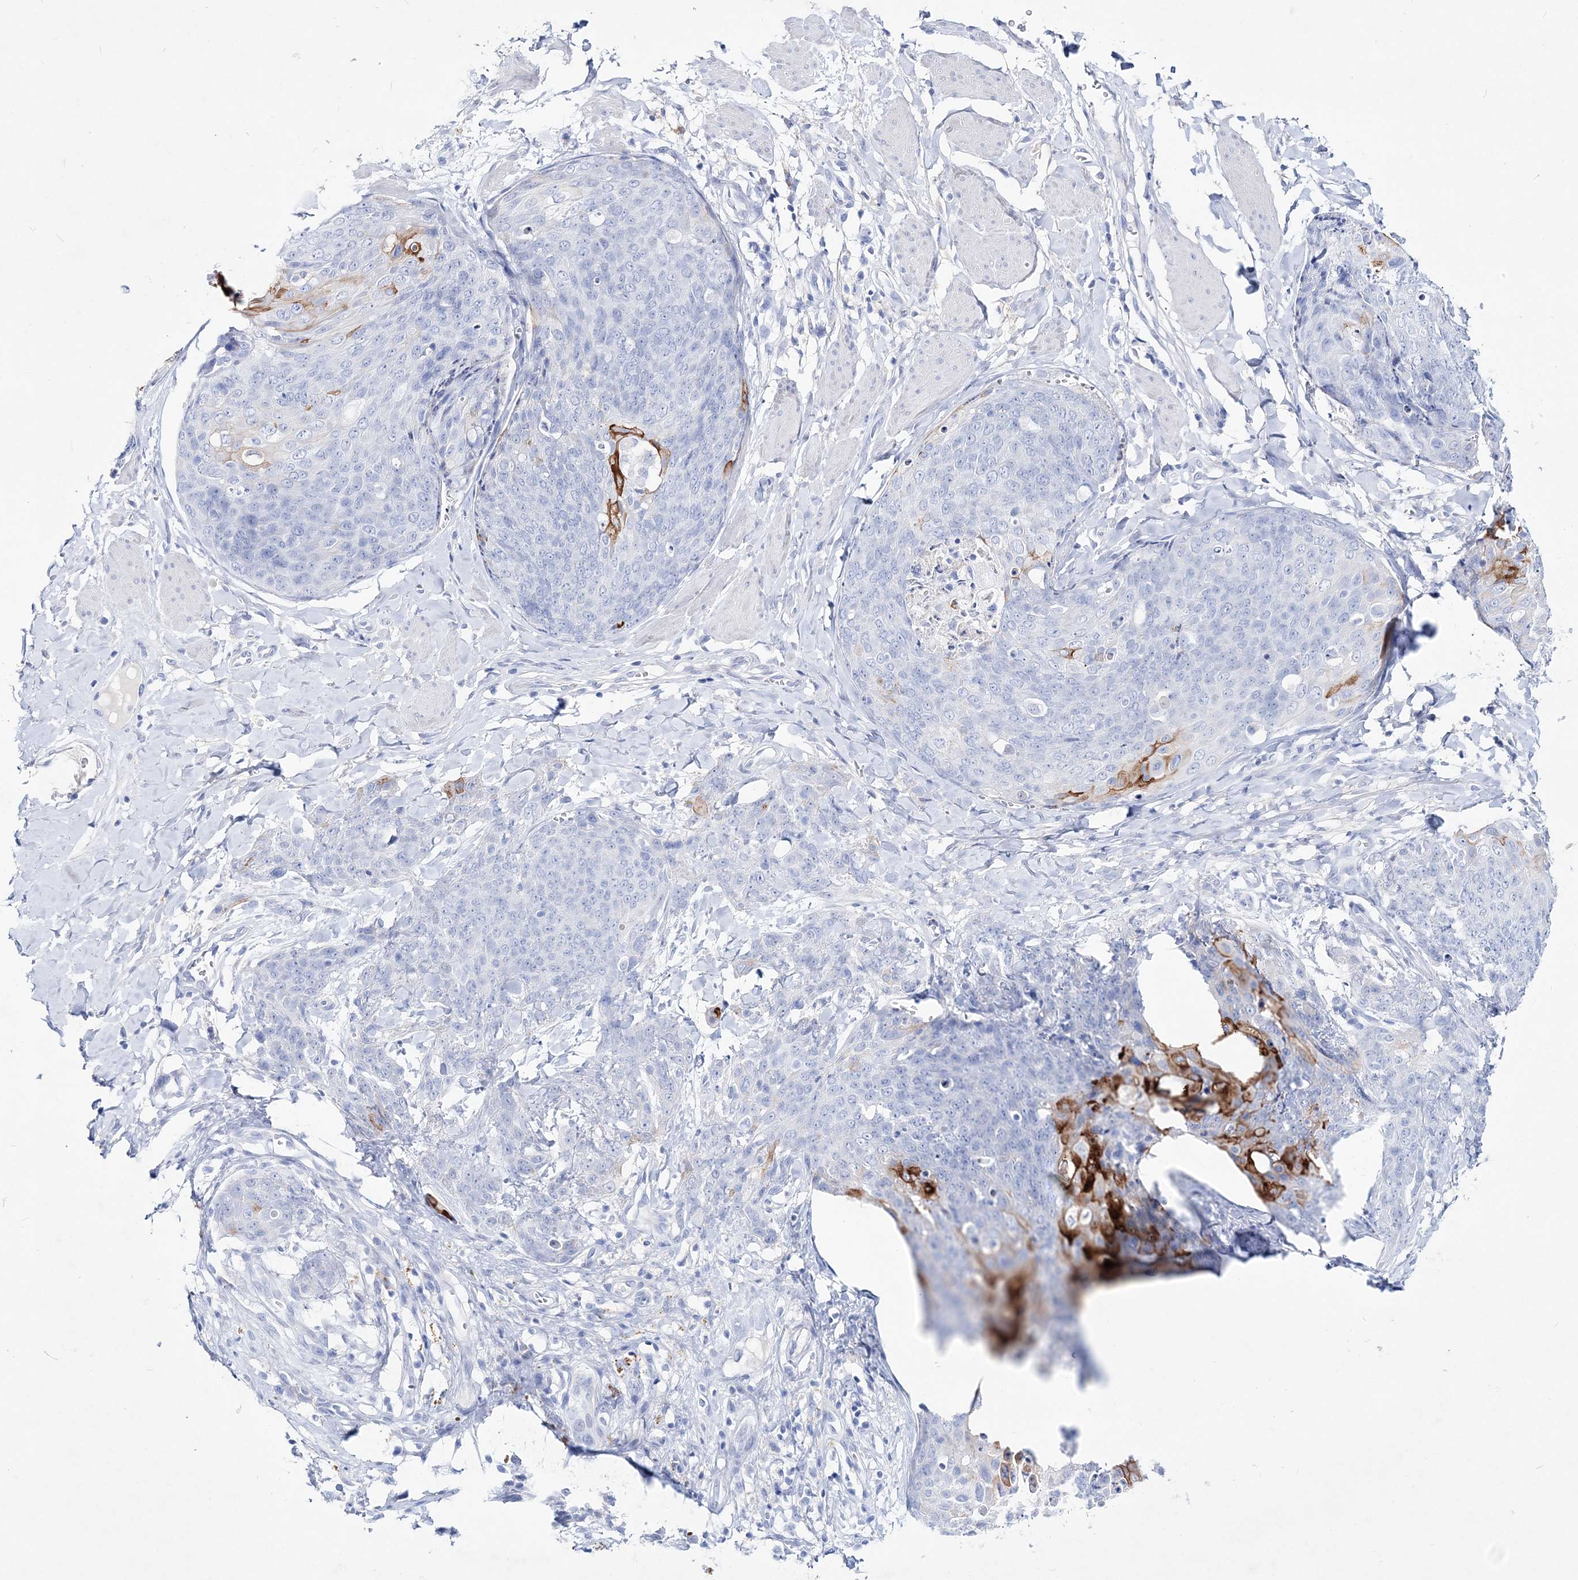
{"staining": {"intensity": "strong", "quantity": "<25%", "location": "cytoplasmic/membranous"}, "tissue": "skin cancer", "cell_type": "Tumor cells", "image_type": "cancer", "snomed": [{"axis": "morphology", "description": "Squamous cell carcinoma, NOS"}, {"axis": "topography", "description": "Skin"}, {"axis": "topography", "description": "Vulva"}], "caption": "This image shows immunohistochemistry staining of squamous cell carcinoma (skin), with medium strong cytoplasmic/membranous staining in approximately <25% of tumor cells.", "gene": "SPINK7", "patient": {"sex": "female", "age": 85}}